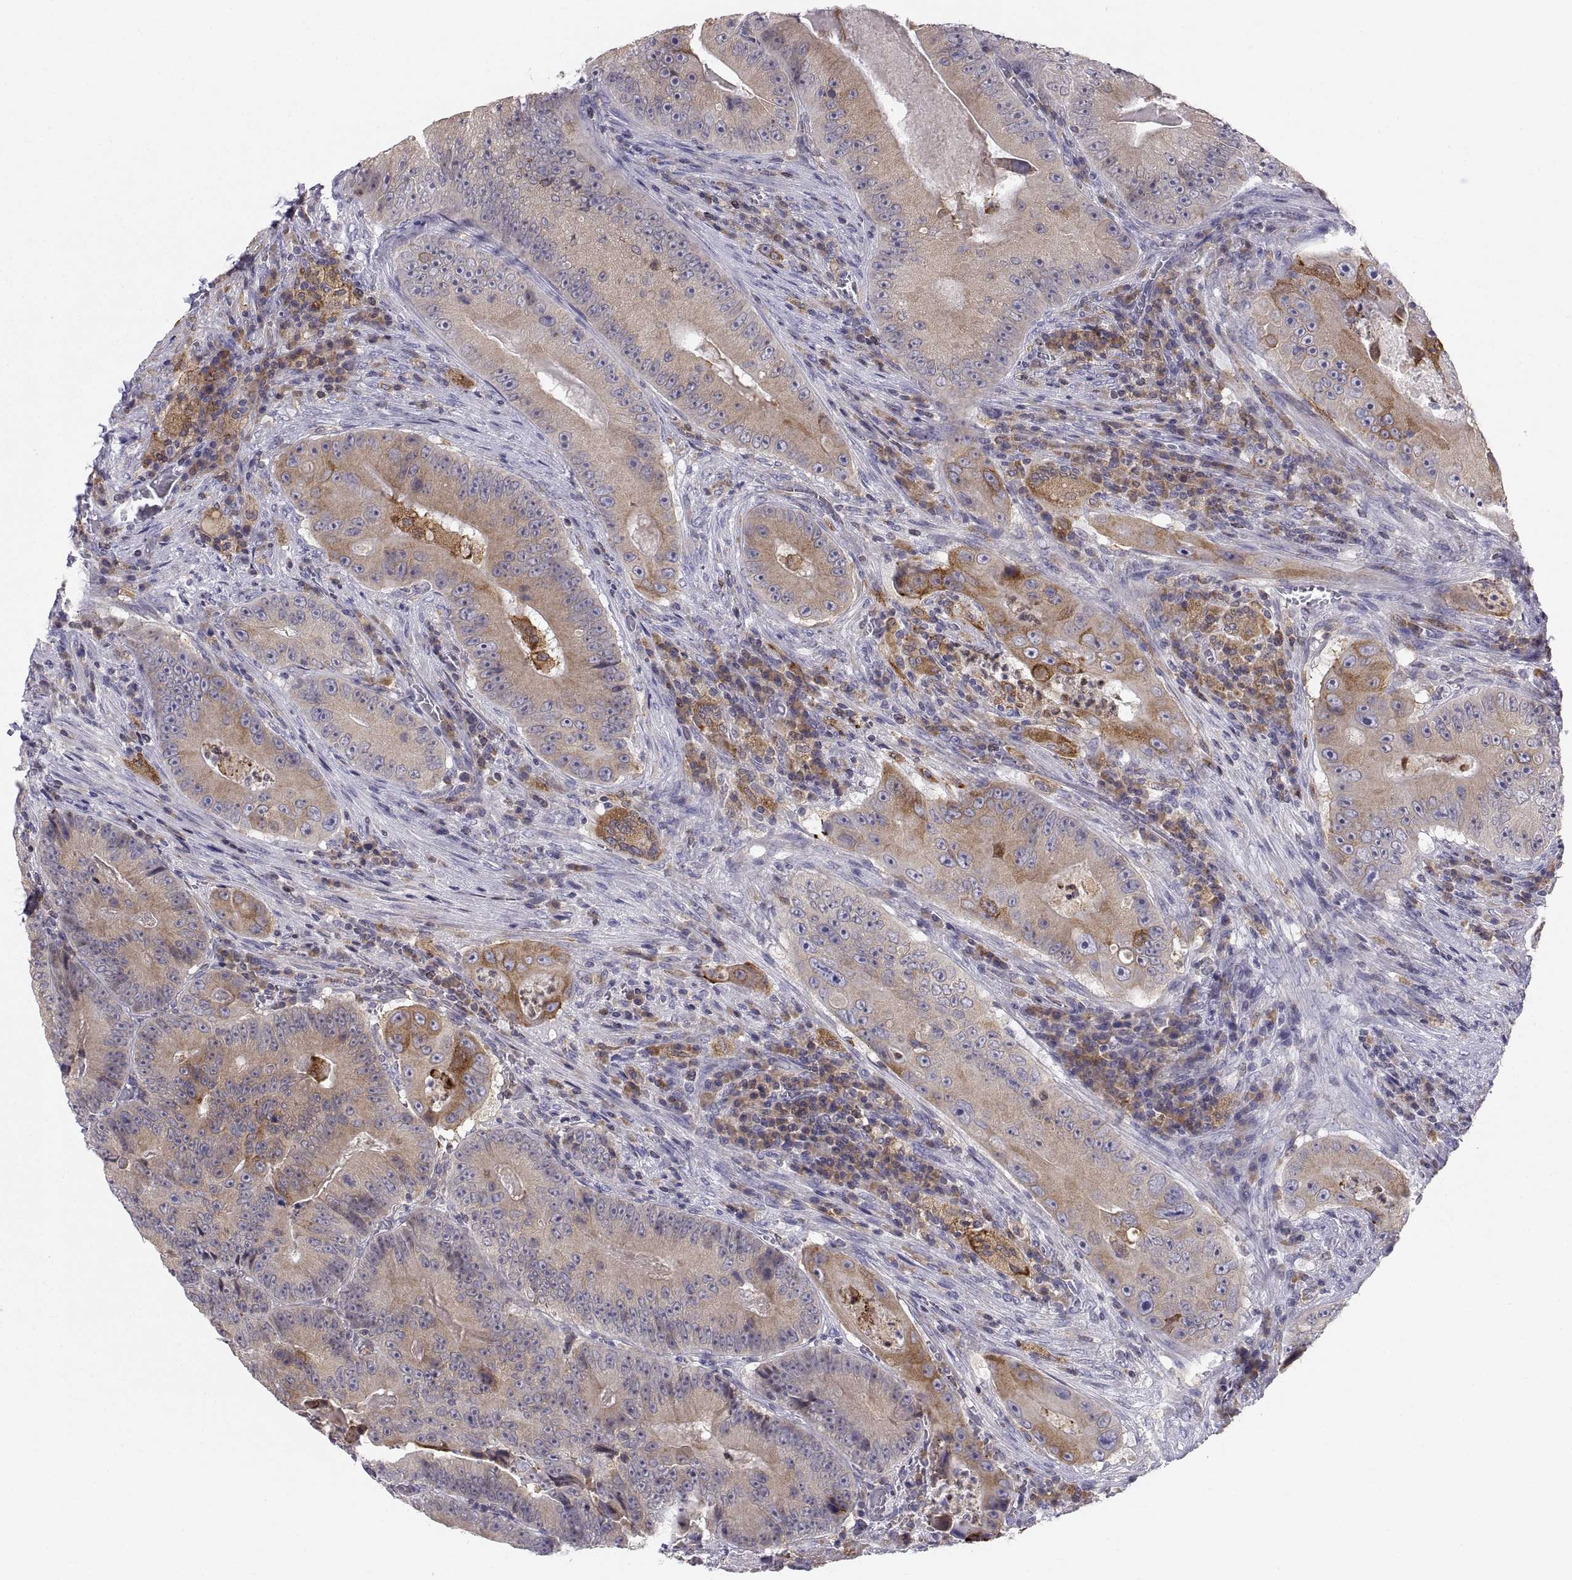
{"staining": {"intensity": "moderate", "quantity": "25%-75%", "location": "cytoplasmic/membranous"}, "tissue": "colorectal cancer", "cell_type": "Tumor cells", "image_type": "cancer", "snomed": [{"axis": "morphology", "description": "Adenocarcinoma, NOS"}, {"axis": "topography", "description": "Colon"}], "caption": "Immunohistochemistry (IHC) image of human colorectal cancer stained for a protein (brown), which shows medium levels of moderate cytoplasmic/membranous positivity in about 25%-75% of tumor cells.", "gene": "ERO1A", "patient": {"sex": "female", "age": 86}}